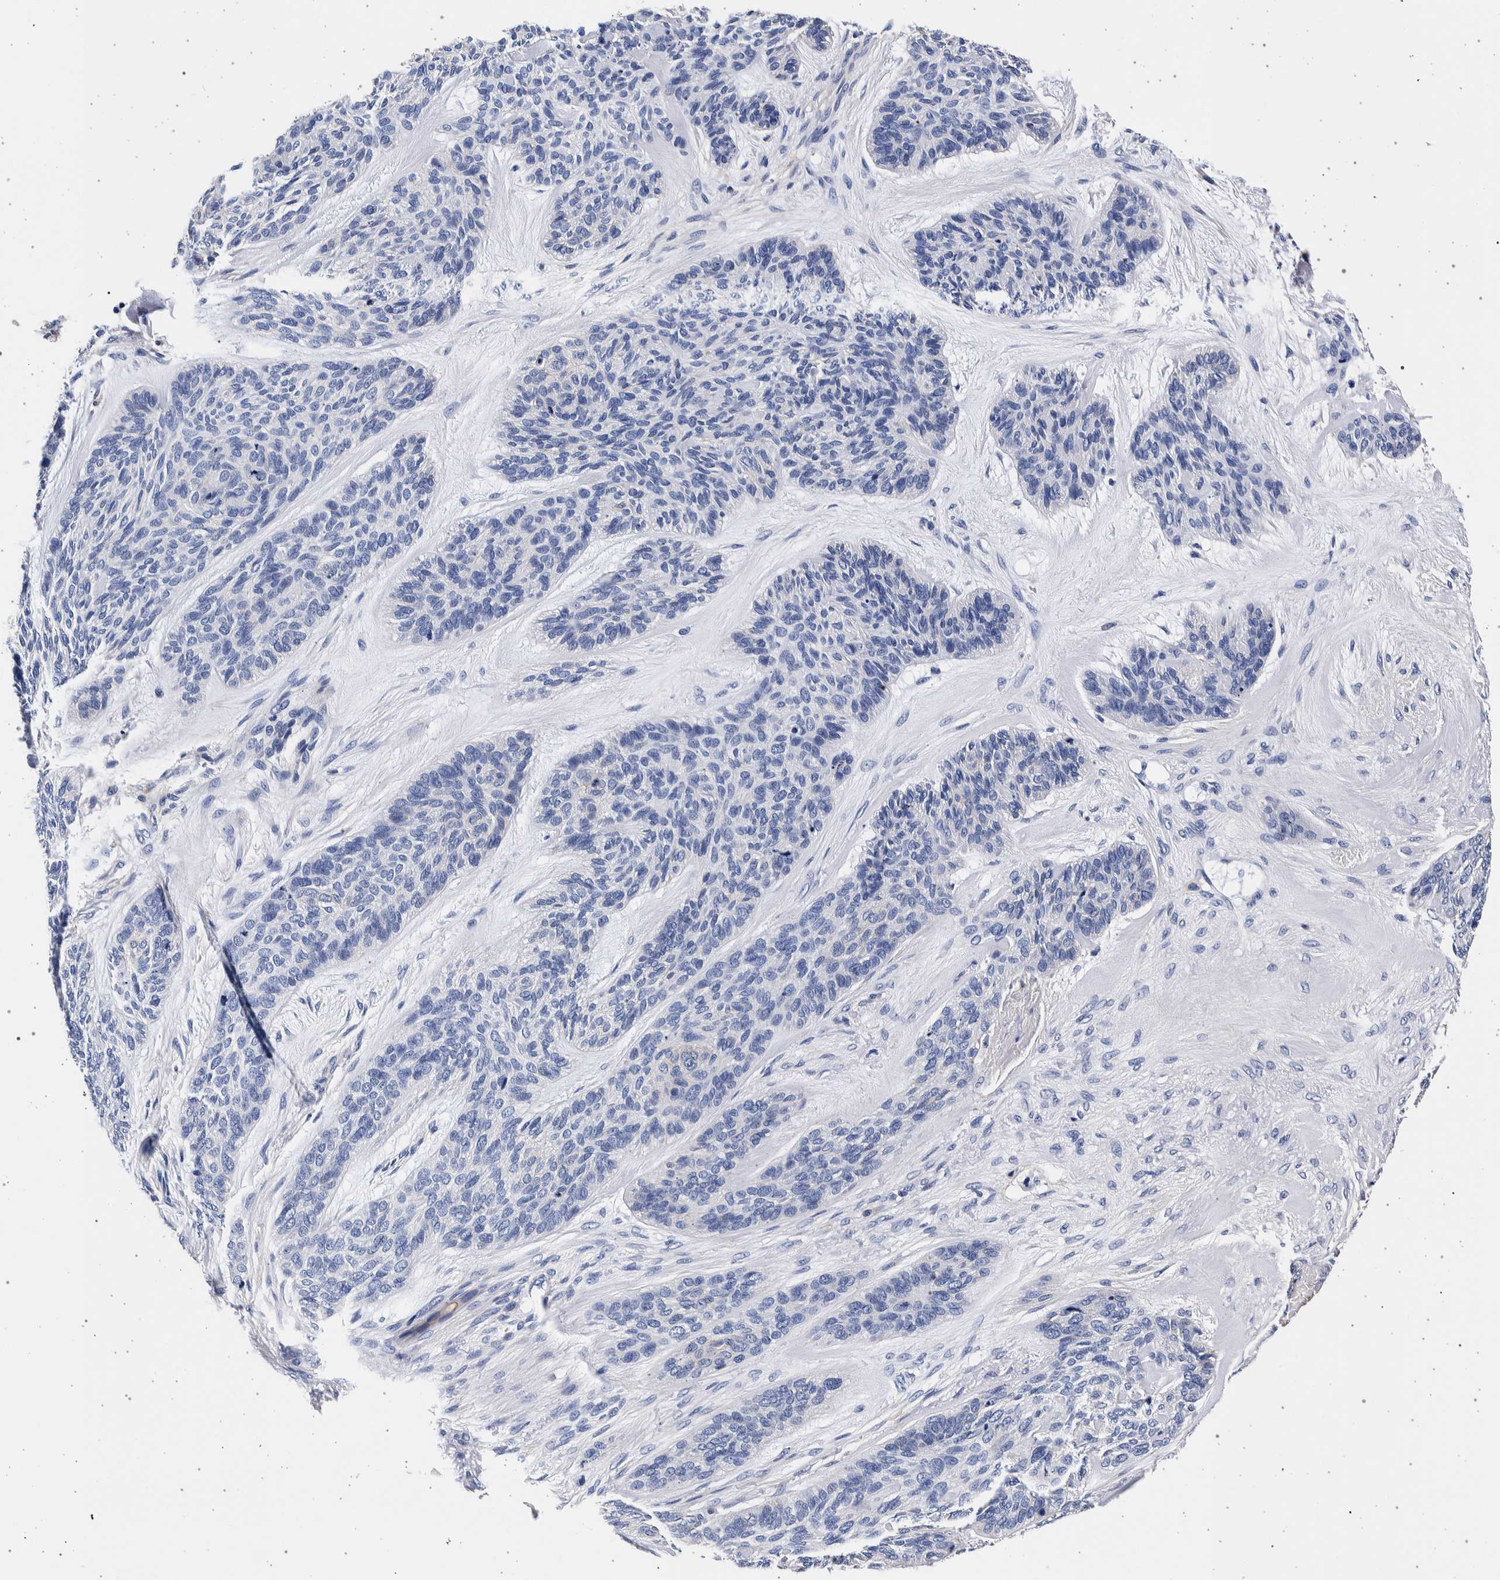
{"staining": {"intensity": "negative", "quantity": "none", "location": "none"}, "tissue": "skin cancer", "cell_type": "Tumor cells", "image_type": "cancer", "snomed": [{"axis": "morphology", "description": "Basal cell carcinoma"}, {"axis": "topography", "description": "Skin"}], "caption": "The IHC micrograph has no significant expression in tumor cells of skin cancer tissue.", "gene": "NIBAN2", "patient": {"sex": "male", "age": 55}}